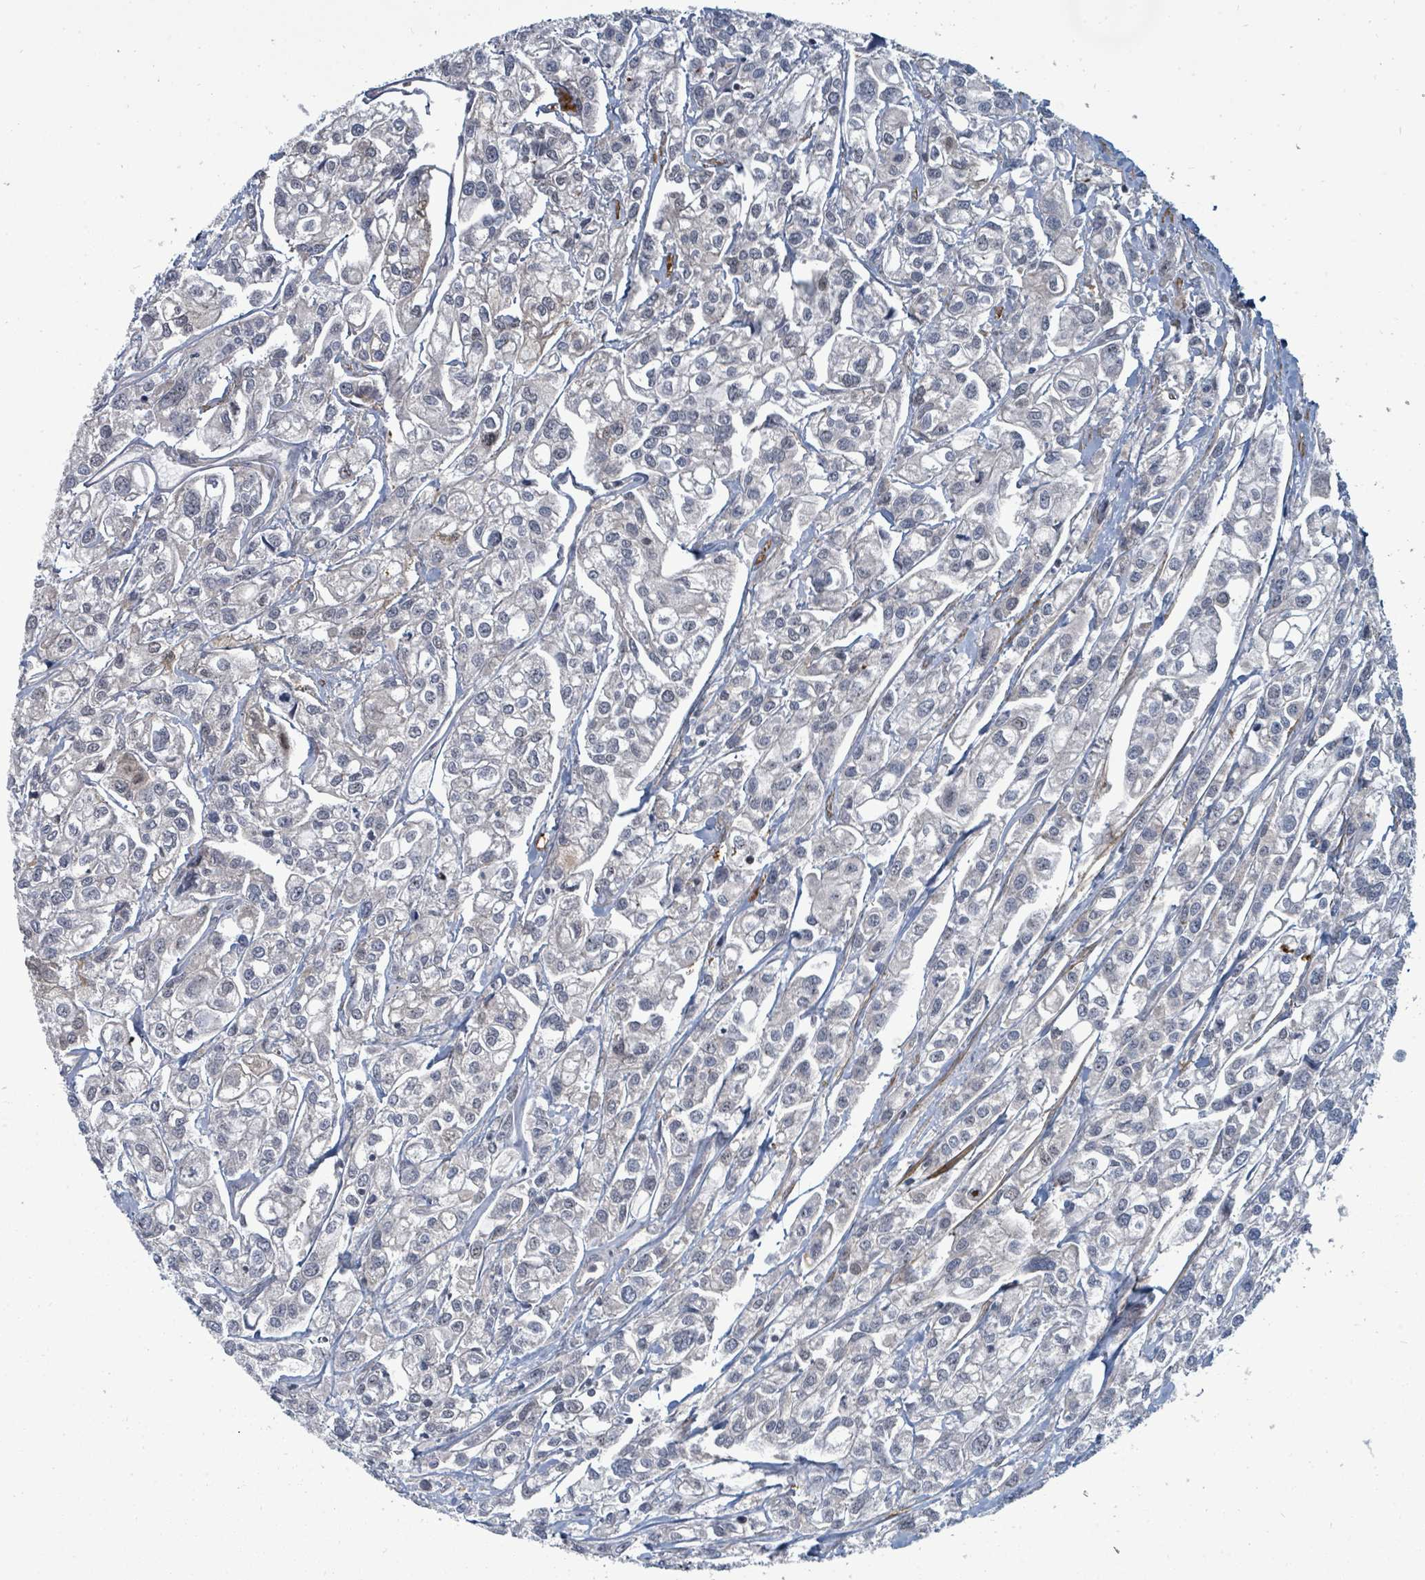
{"staining": {"intensity": "negative", "quantity": "none", "location": "none"}, "tissue": "urothelial cancer", "cell_type": "Tumor cells", "image_type": "cancer", "snomed": [{"axis": "morphology", "description": "Urothelial carcinoma, High grade"}, {"axis": "topography", "description": "Urinary bladder"}], "caption": "High power microscopy histopathology image of an IHC photomicrograph of urothelial carcinoma (high-grade), revealing no significant positivity in tumor cells.", "gene": "TRDMT1", "patient": {"sex": "male", "age": 67}}